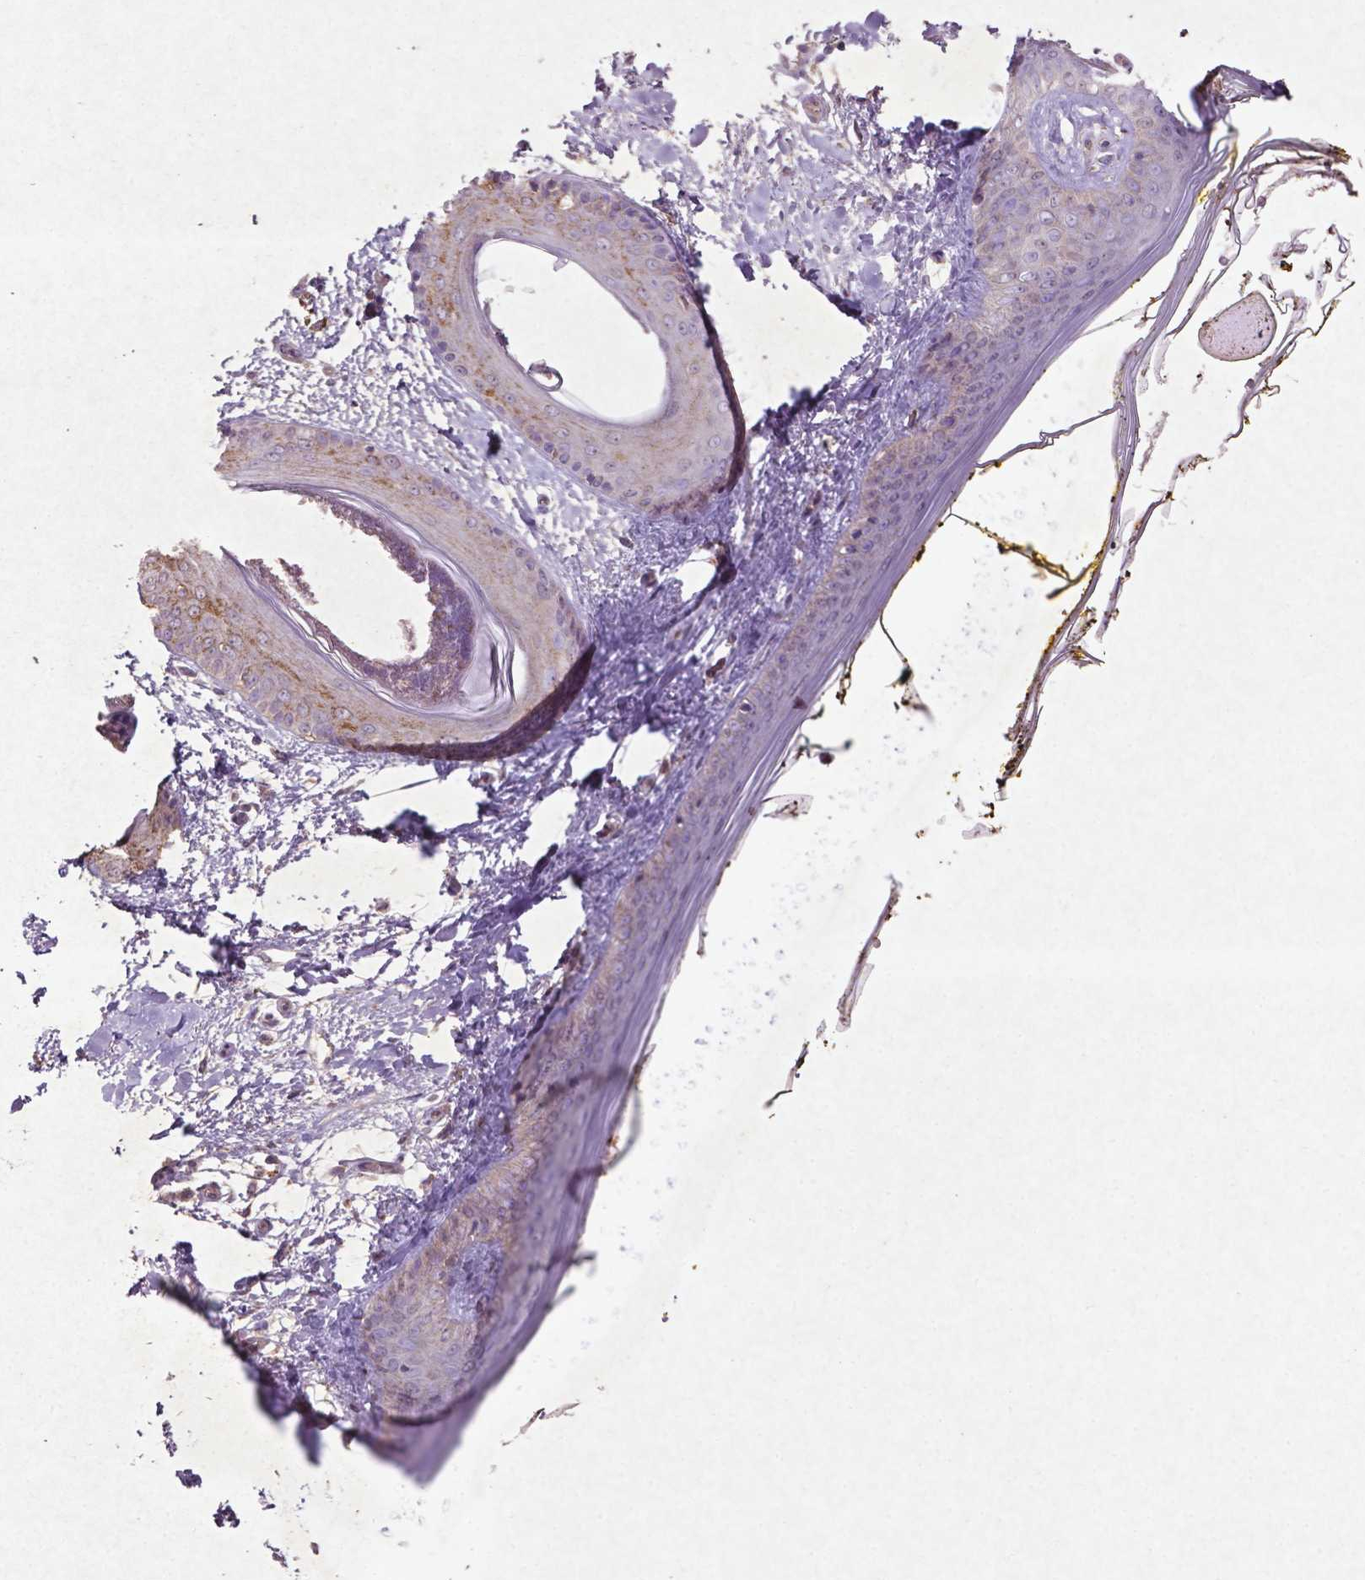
{"staining": {"intensity": "negative", "quantity": "none", "location": "none"}, "tissue": "skin", "cell_type": "Fibroblasts", "image_type": "normal", "snomed": [{"axis": "morphology", "description": "Normal tissue, NOS"}, {"axis": "topography", "description": "Skin"}], "caption": "This is an IHC photomicrograph of unremarkable human skin. There is no expression in fibroblasts.", "gene": "MTOR", "patient": {"sex": "female", "age": 34}}